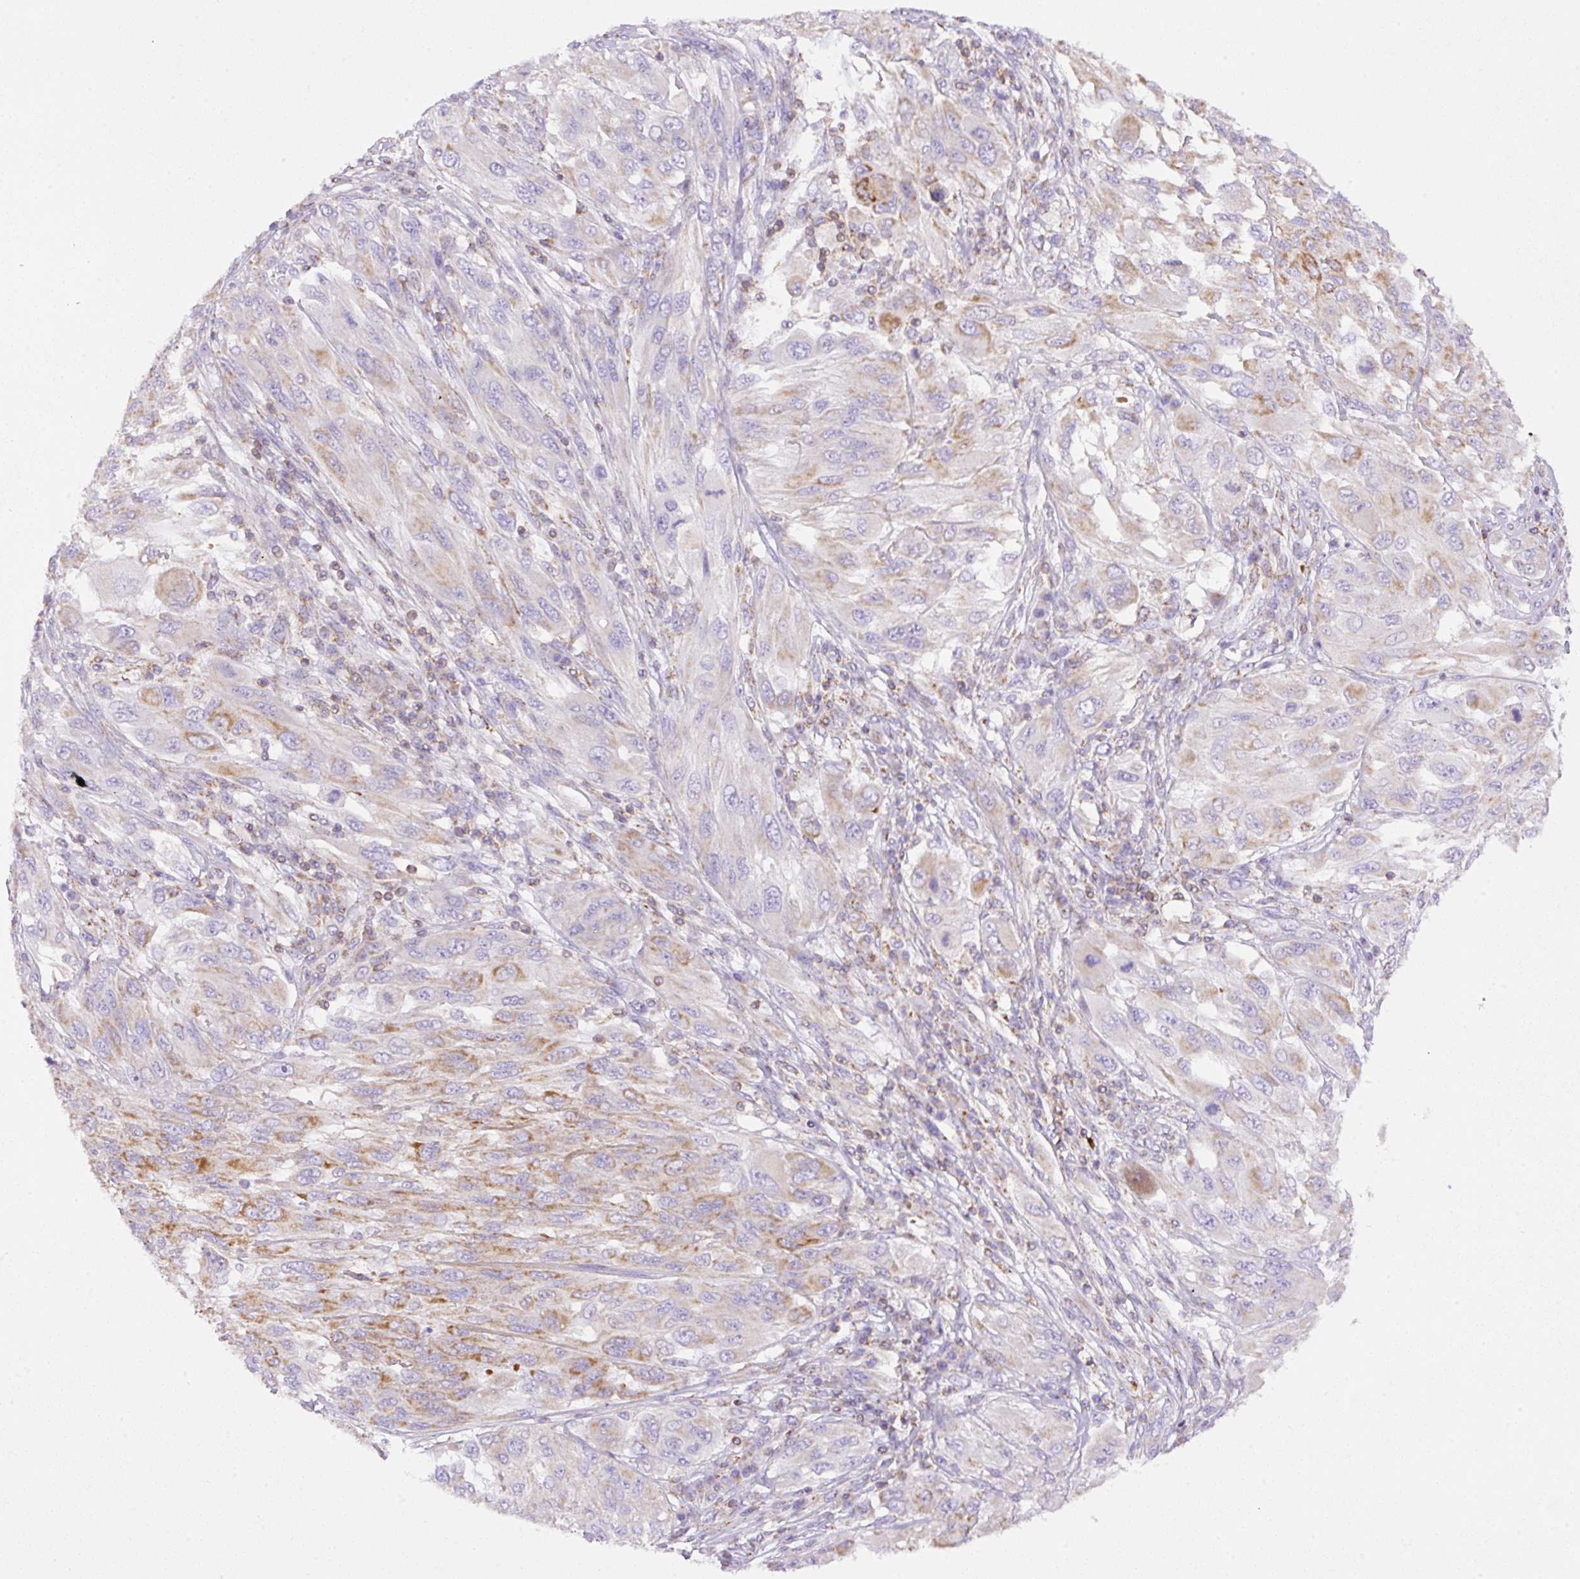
{"staining": {"intensity": "weak", "quantity": "25%-75%", "location": "cytoplasmic/membranous"}, "tissue": "melanoma", "cell_type": "Tumor cells", "image_type": "cancer", "snomed": [{"axis": "morphology", "description": "Malignant melanoma, NOS"}, {"axis": "topography", "description": "Skin"}], "caption": "Malignant melanoma tissue demonstrates weak cytoplasmic/membranous staining in about 25%-75% of tumor cells, visualized by immunohistochemistry.", "gene": "NF1", "patient": {"sex": "female", "age": 91}}